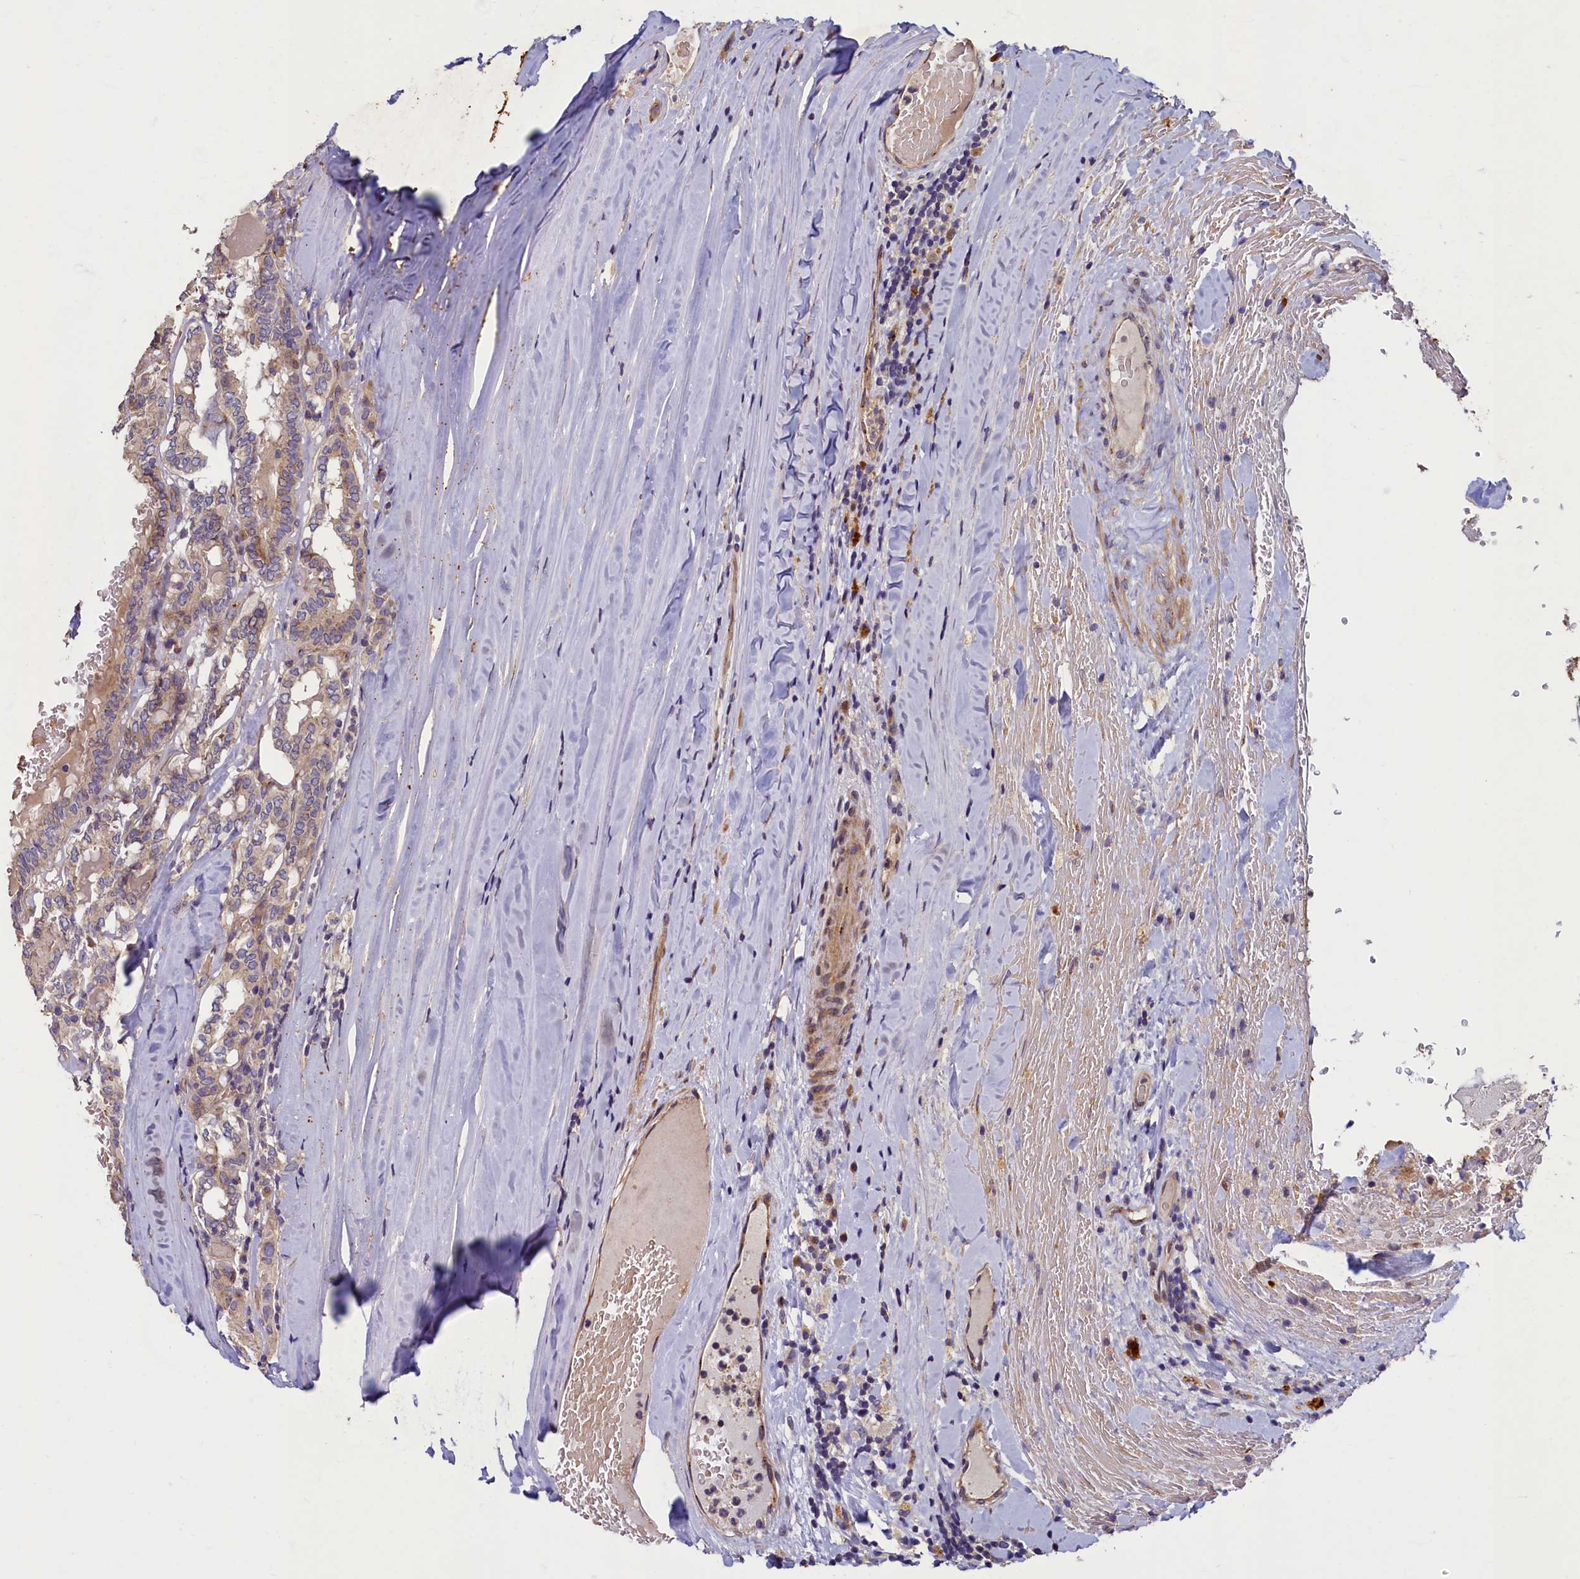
{"staining": {"intensity": "weak", "quantity": "25%-75%", "location": "cytoplasmic/membranous"}, "tissue": "thyroid cancer", "cell_type": "Tumor cells", "image_type": "cancer", "snomed": [{"axis": "morphology", "description": "Papillary adenocarcinoma, NOS"}, {"axis": "topography", "description": "Thyroid gland"}], "caption": "Immunohistochemical staining of papillary adenocarcinoma (thyroid) demonstrates weak cytoplasmic/membranous protein positivity in approximately 25%-75% of tumor cells. The staining is performed using DAB (3,3'-diaminobenzidine) brown chromogen to label protein expression. The nuclei are counter-stained blue using hematoxylin.", "gene": "TMEM181", "patient": {"sex": "female", "age": 72}}